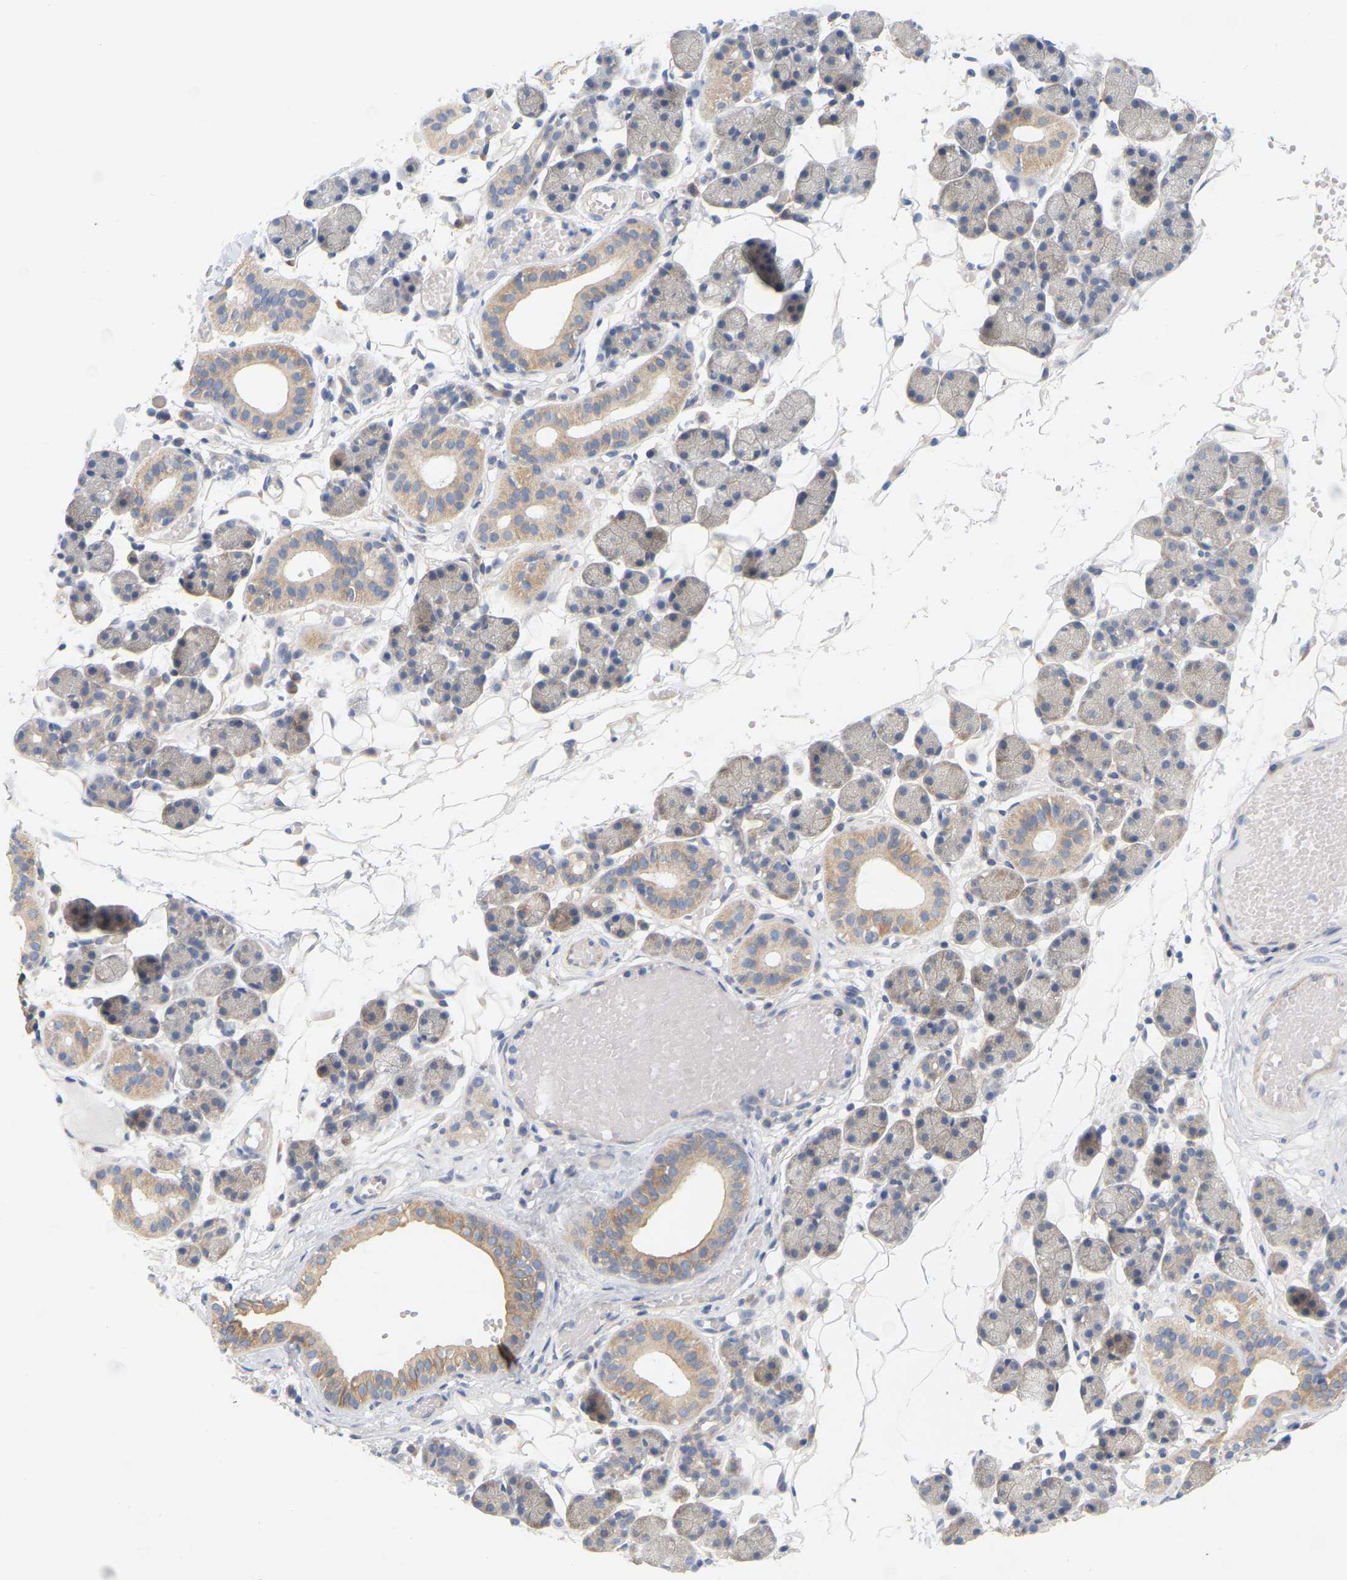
{"staining": {"intensity": "weak", "quantity": ">75%", "location": "cytoplasmic/membranous"}, "tissue": "salivary gland", "cell_type": "Glandular cells", "image_type": "normal", "snomed": [{"axis": "morphology", "description": "Normal tissue, NOS"}, {"axis": "topography", "description": "Salivary gland"}], "caption": "DAB (3,3'-diaminobenzidine) immunohistochemical staining of benign salivary gland shows weak cytoplasmic/membranous protein staining in about >75% of glandular cells.", "gene": "MINDY4", "patient": {"sex": "female", "age": 33}}